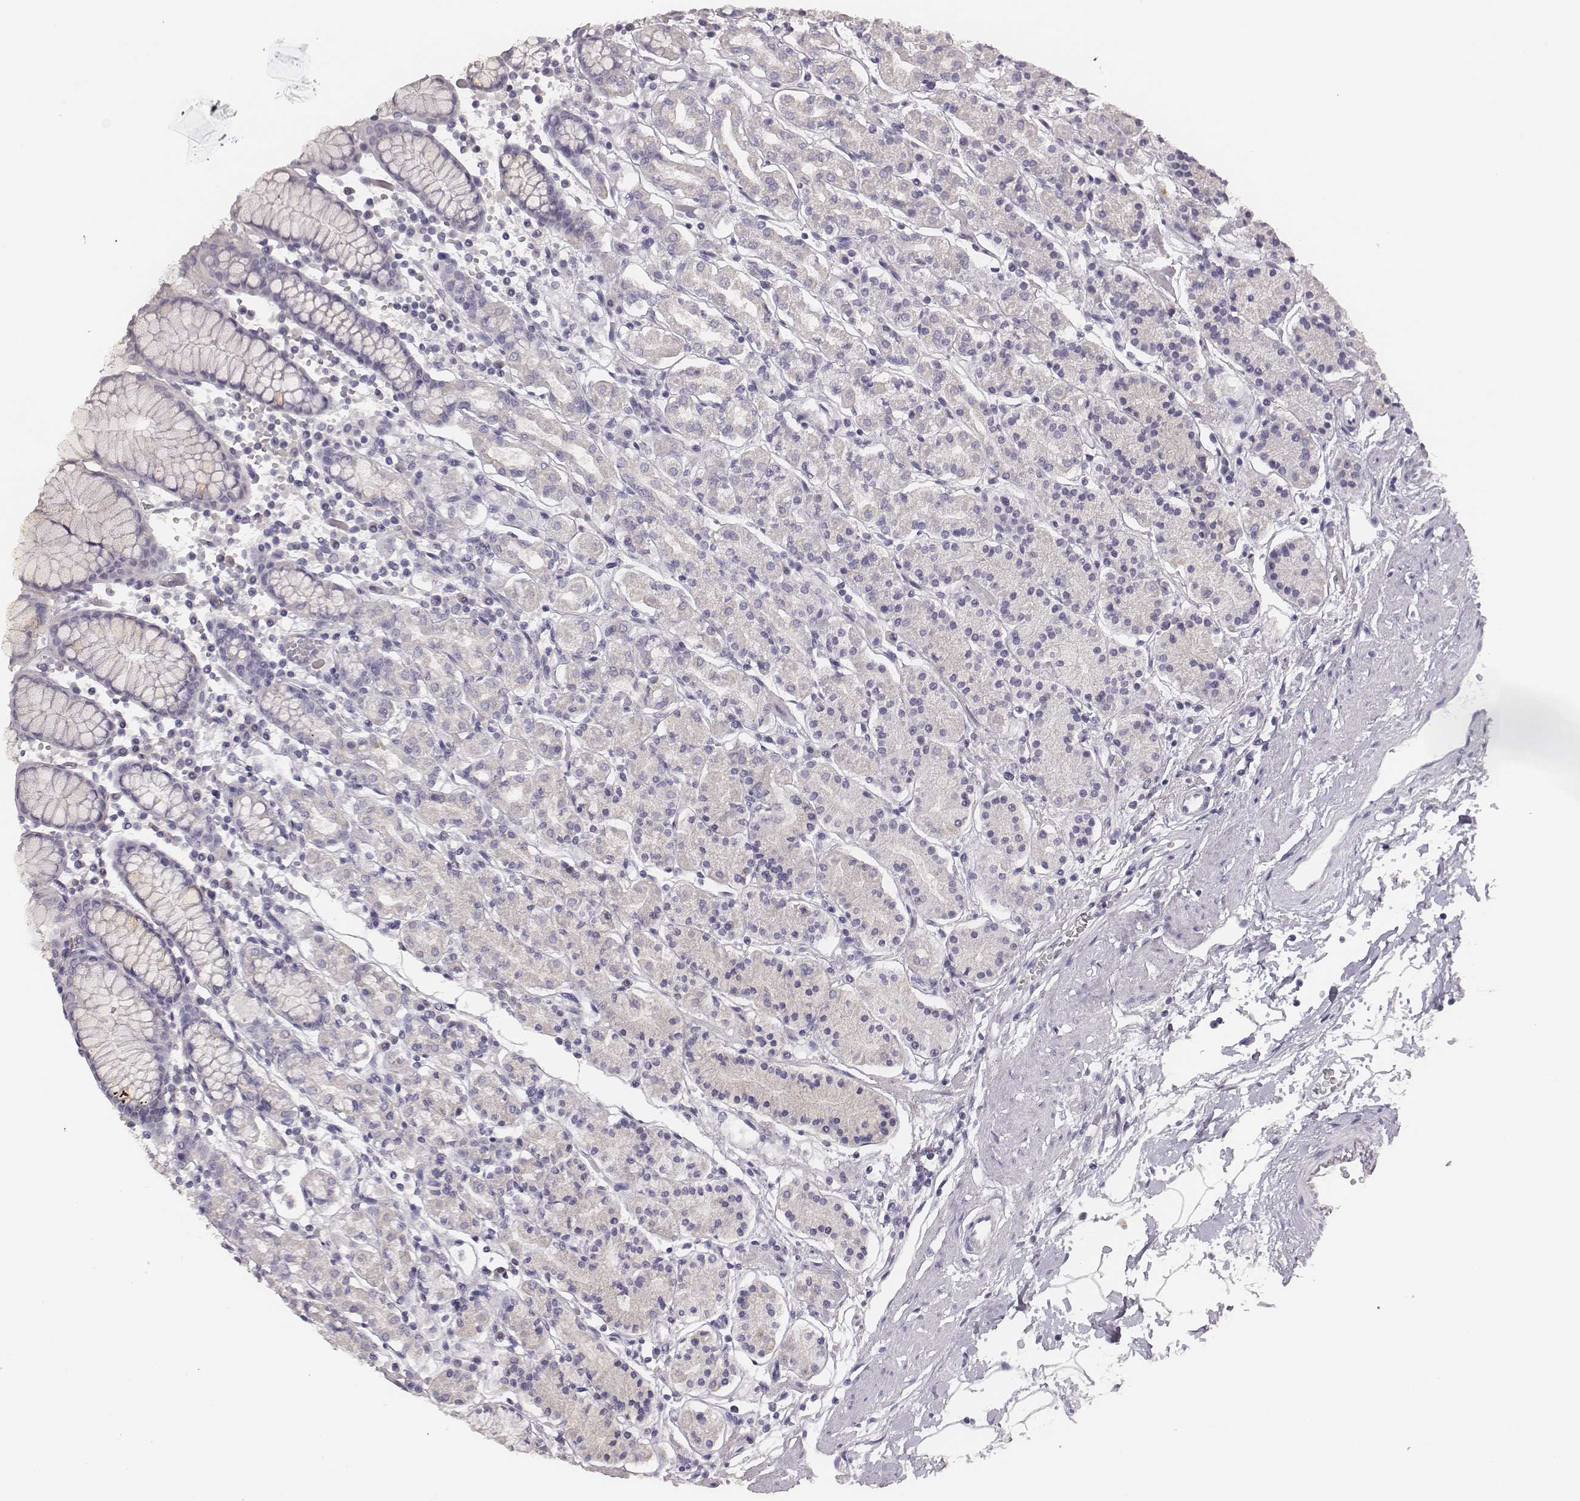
{"staining": {"intensity": "negative", "quantity": "none", "location": "none"}, "tissue": "stomach", "cell_type": "Glandular cells", "image_type": "normal", "snomed": [{"axis": "morphology", "description": "Normal tissue, NOS"}, {"axis": "topography", "description": "Stomach, upper"}, {"axis": "topography", "description": "Stomach"}], "caption": "This micrograph is of unremarkable stomach stained with immunohistochemistry (IHC) to label a protein in brown with the nuclei are counter-stained blue. There is no staining in glandular cells. (DAB IHC with hematoxylin counter stain).", "gene": "MYH6", "patient": {"sex": "male", "age": 62}}